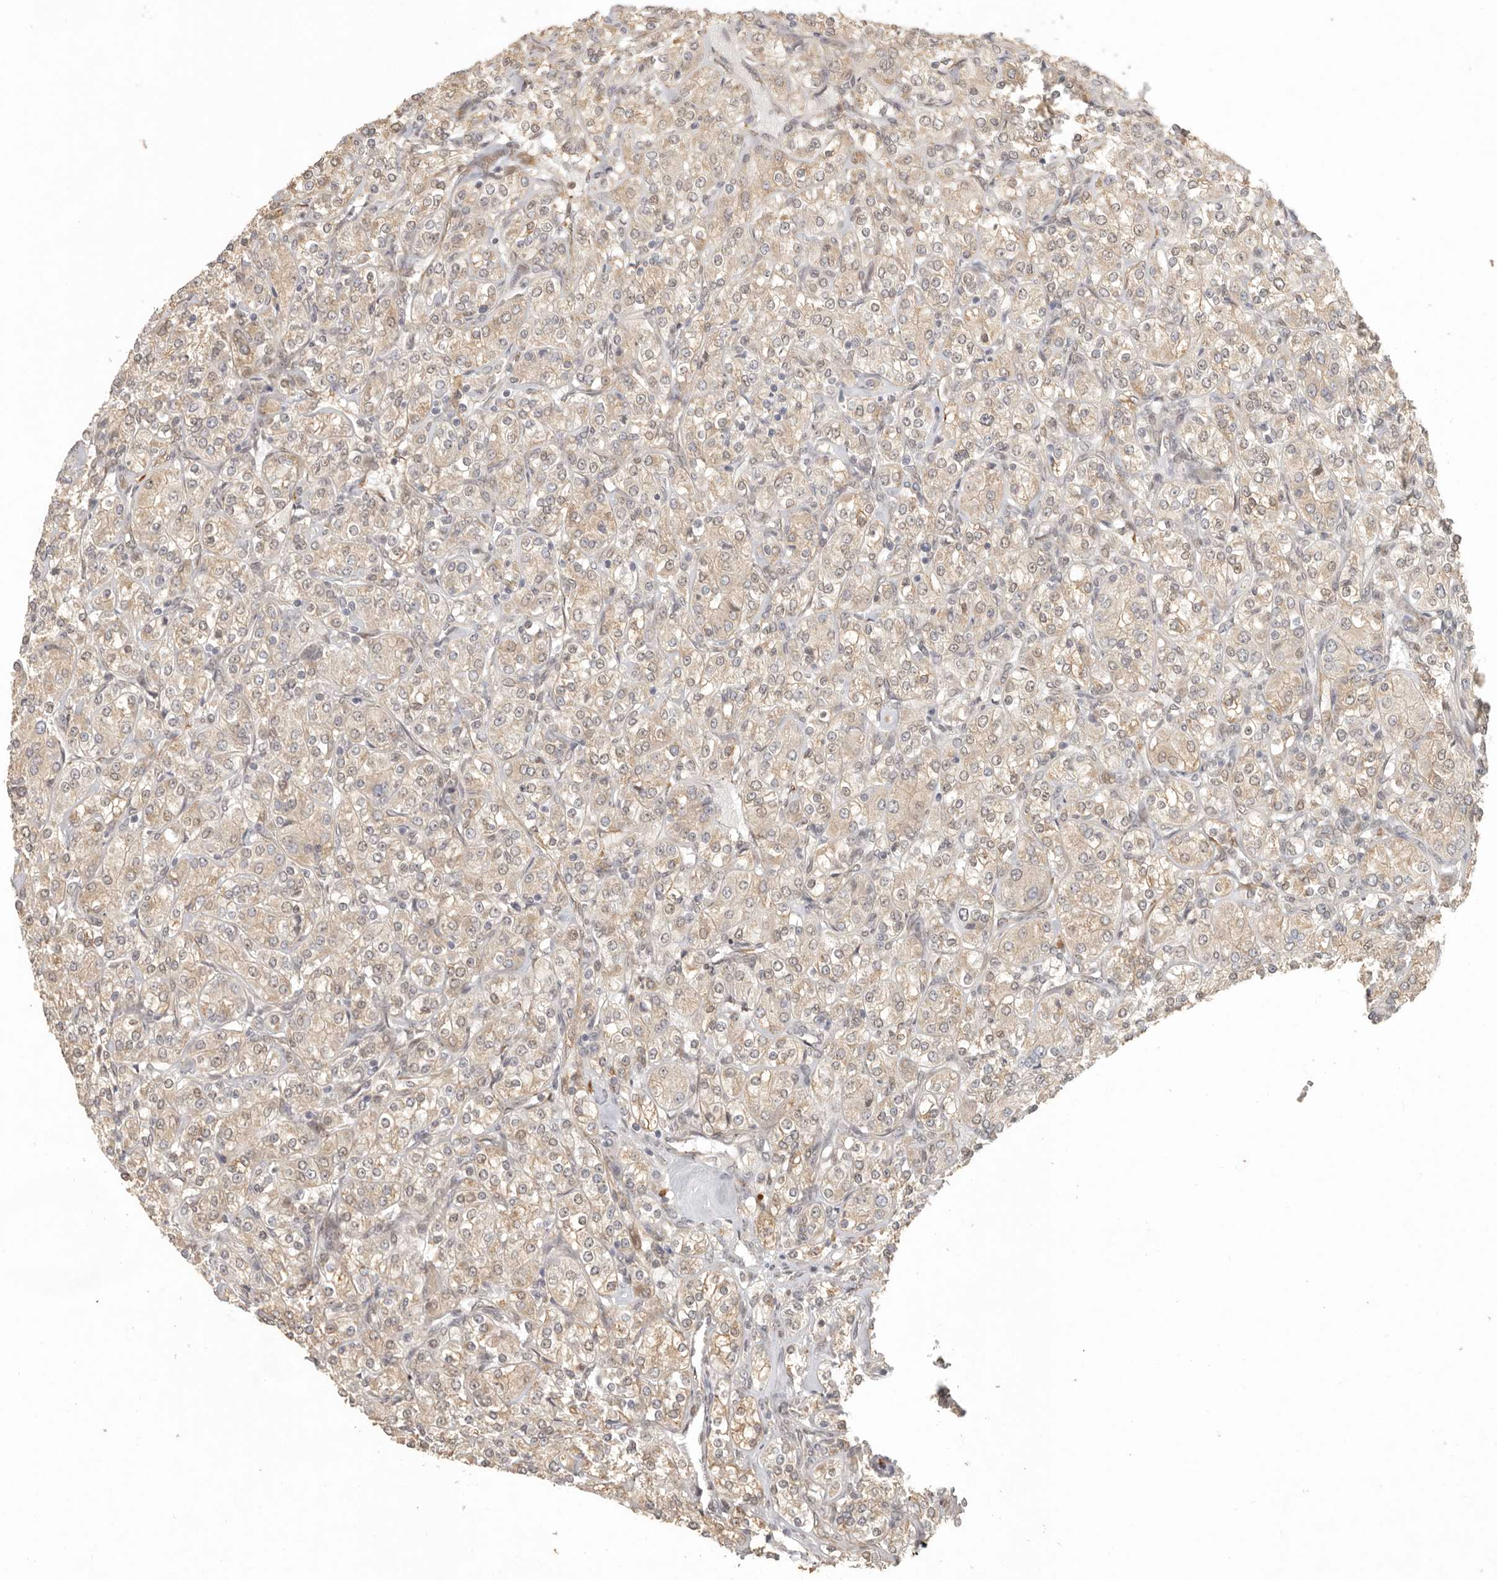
{"staining": {"intensity": "weak", "quantity": ">75%", "location": "cytoplasmic/membranous"}, "tissue": "renal cancer", "cell_type": "Tumor cells", "image_type": "cancer", "snomed": [{"axis": "morphology", "description": "Adenocarcinoma, NOS"}, {"axis": "topography", "description": "Kidney"}], "caption": "The image exhibits a brown stain indicating the presence of a protein in the cytoplasmic/membranous of tumor cells in renal cancer.", "gene": "LRRC75A", "patient": {"sex": "male", "age": 77}}